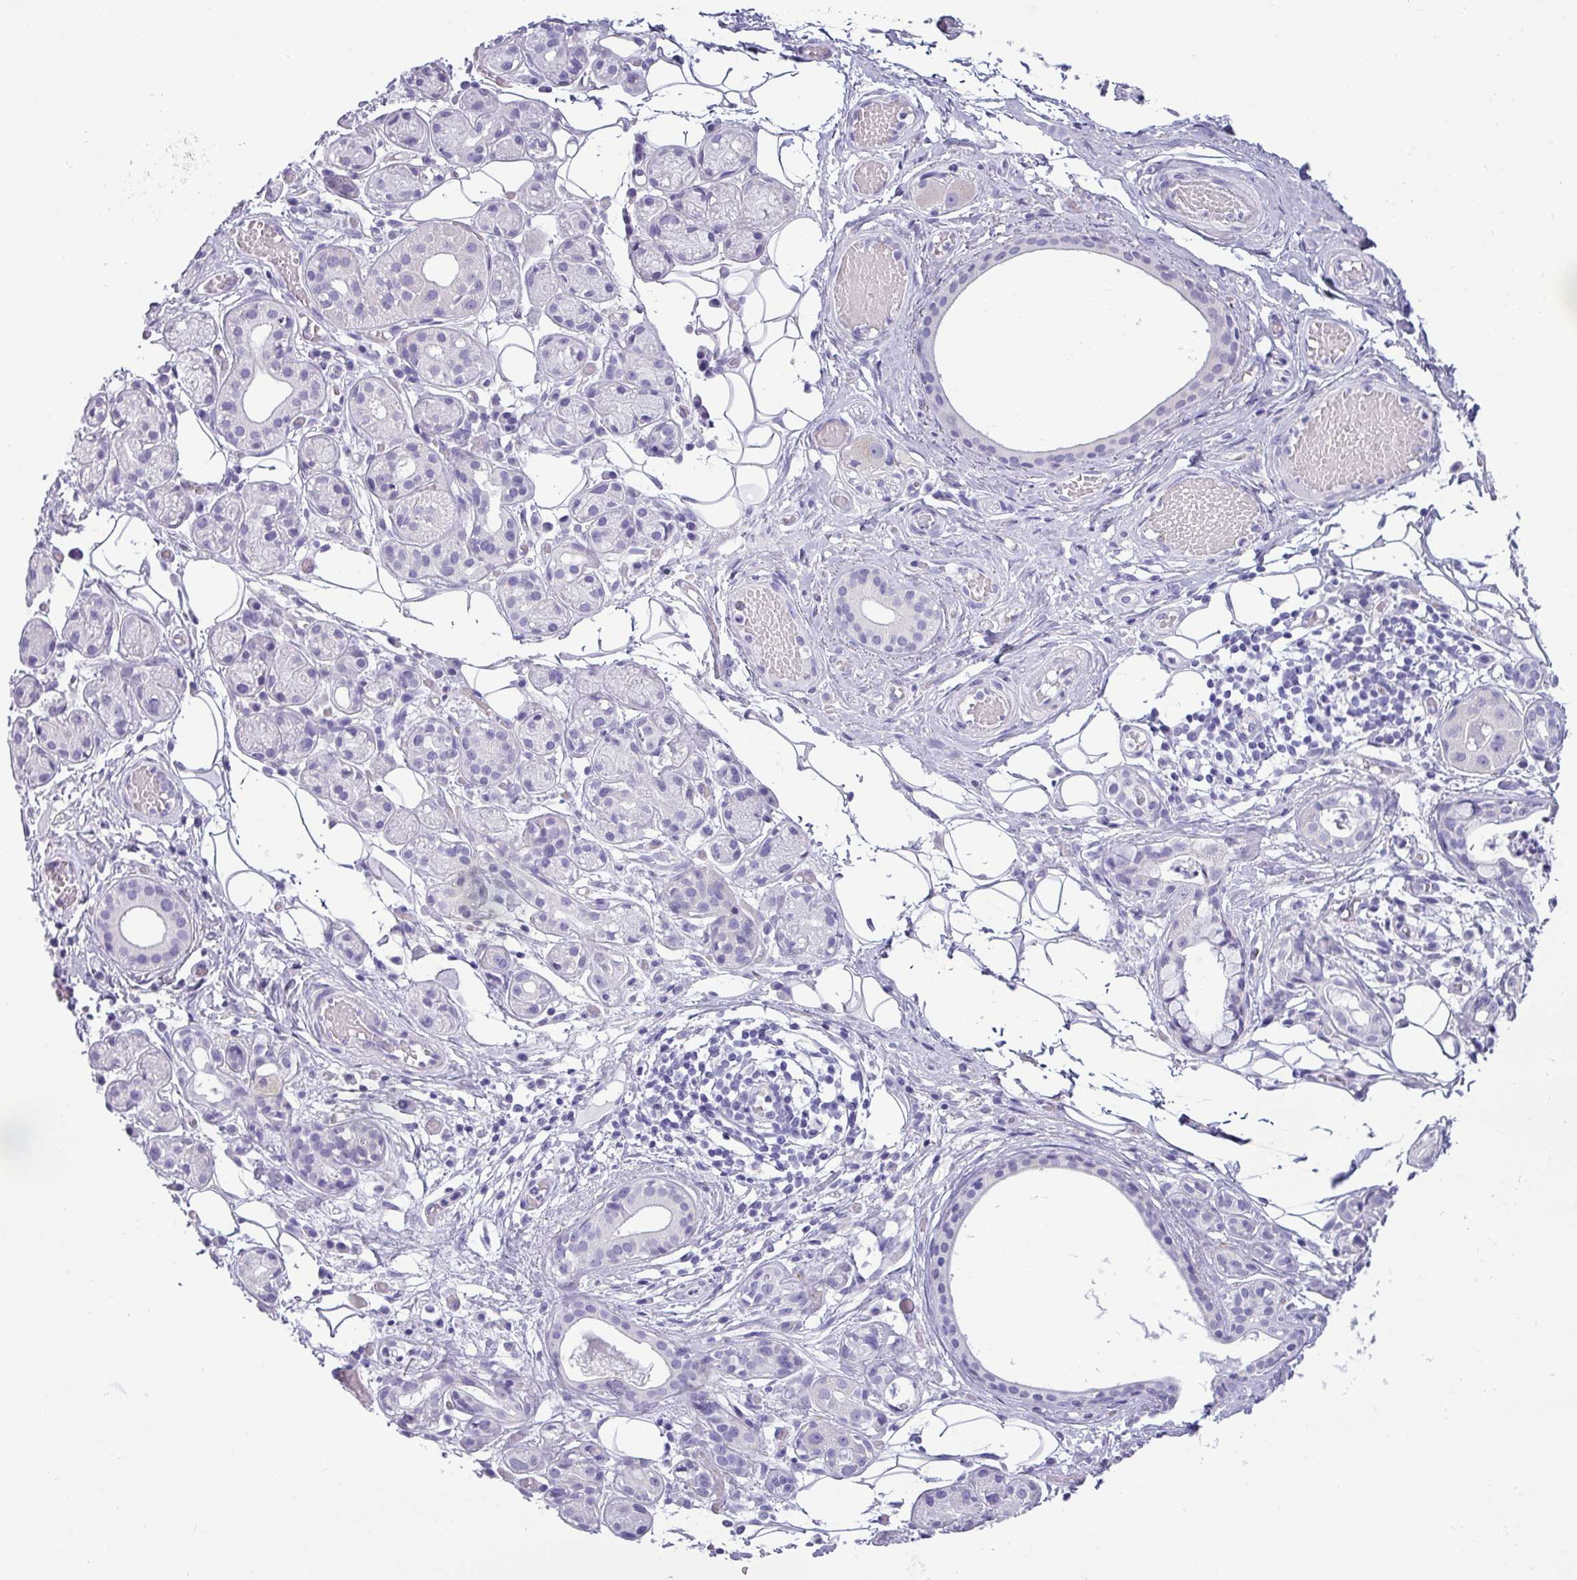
{"staining": {"intensity": "negative", "quantity": "none", "location": "none"}, "tissue": "salivary gland", "cell_type": "Glandular cells", "image_type": "normal", "snomed": [{"axis": "morphology", "description": "Normal tissue, NOS"}, {"axis": "topography", "description": "Salivary gland"}], "caption": "Immunohistochemistry image of normal salivary gland: human salivary gland stained with DAB (3,3'-diaminobenzidine) demonstrates no significant protein expression in glandular cells.", "gene": "VCX2", "patient": {"sex": "male", "age": 82}}